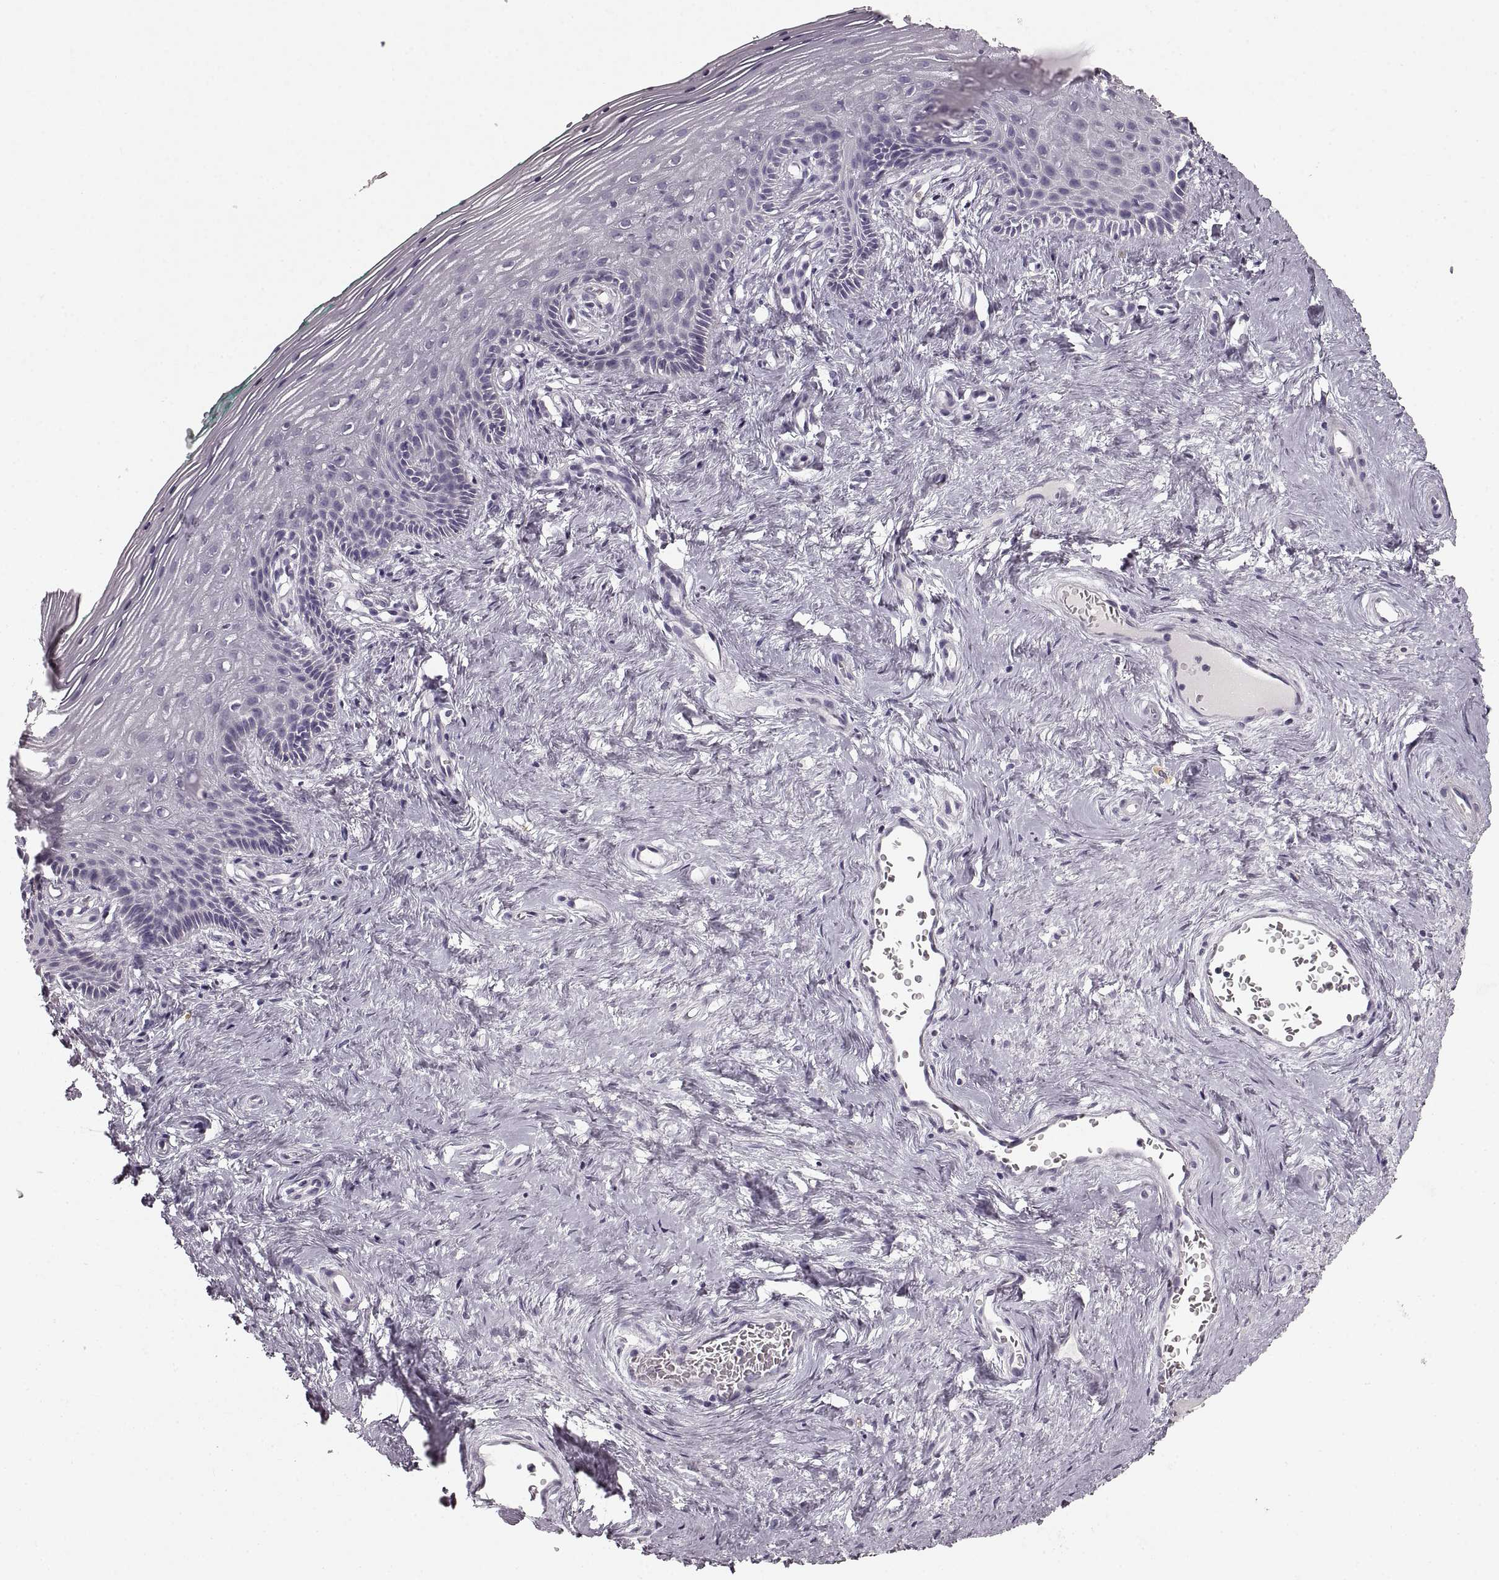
{"staining": {"intensity": "negative", "quantity": "none", "location": "none"}, "tissue": "vagina", "cell_type": "Squamous epithelial cells", "image_type": "normal", "snomed": [{"axis": "morphology", "description": "Normal tissue, NOS"}, {"axis": "topography", "description": "Vagina"}], "caption": "A high-resolution image shows immunohistochemistry staining of benign vagina, which demonstrates no significant staining in squamous epithelial cells. (Immunohistochemistry, brightfield microscopy, high magnification).", "gene": "CNTN1", "patient": {"sex": "female", "age": 45}}